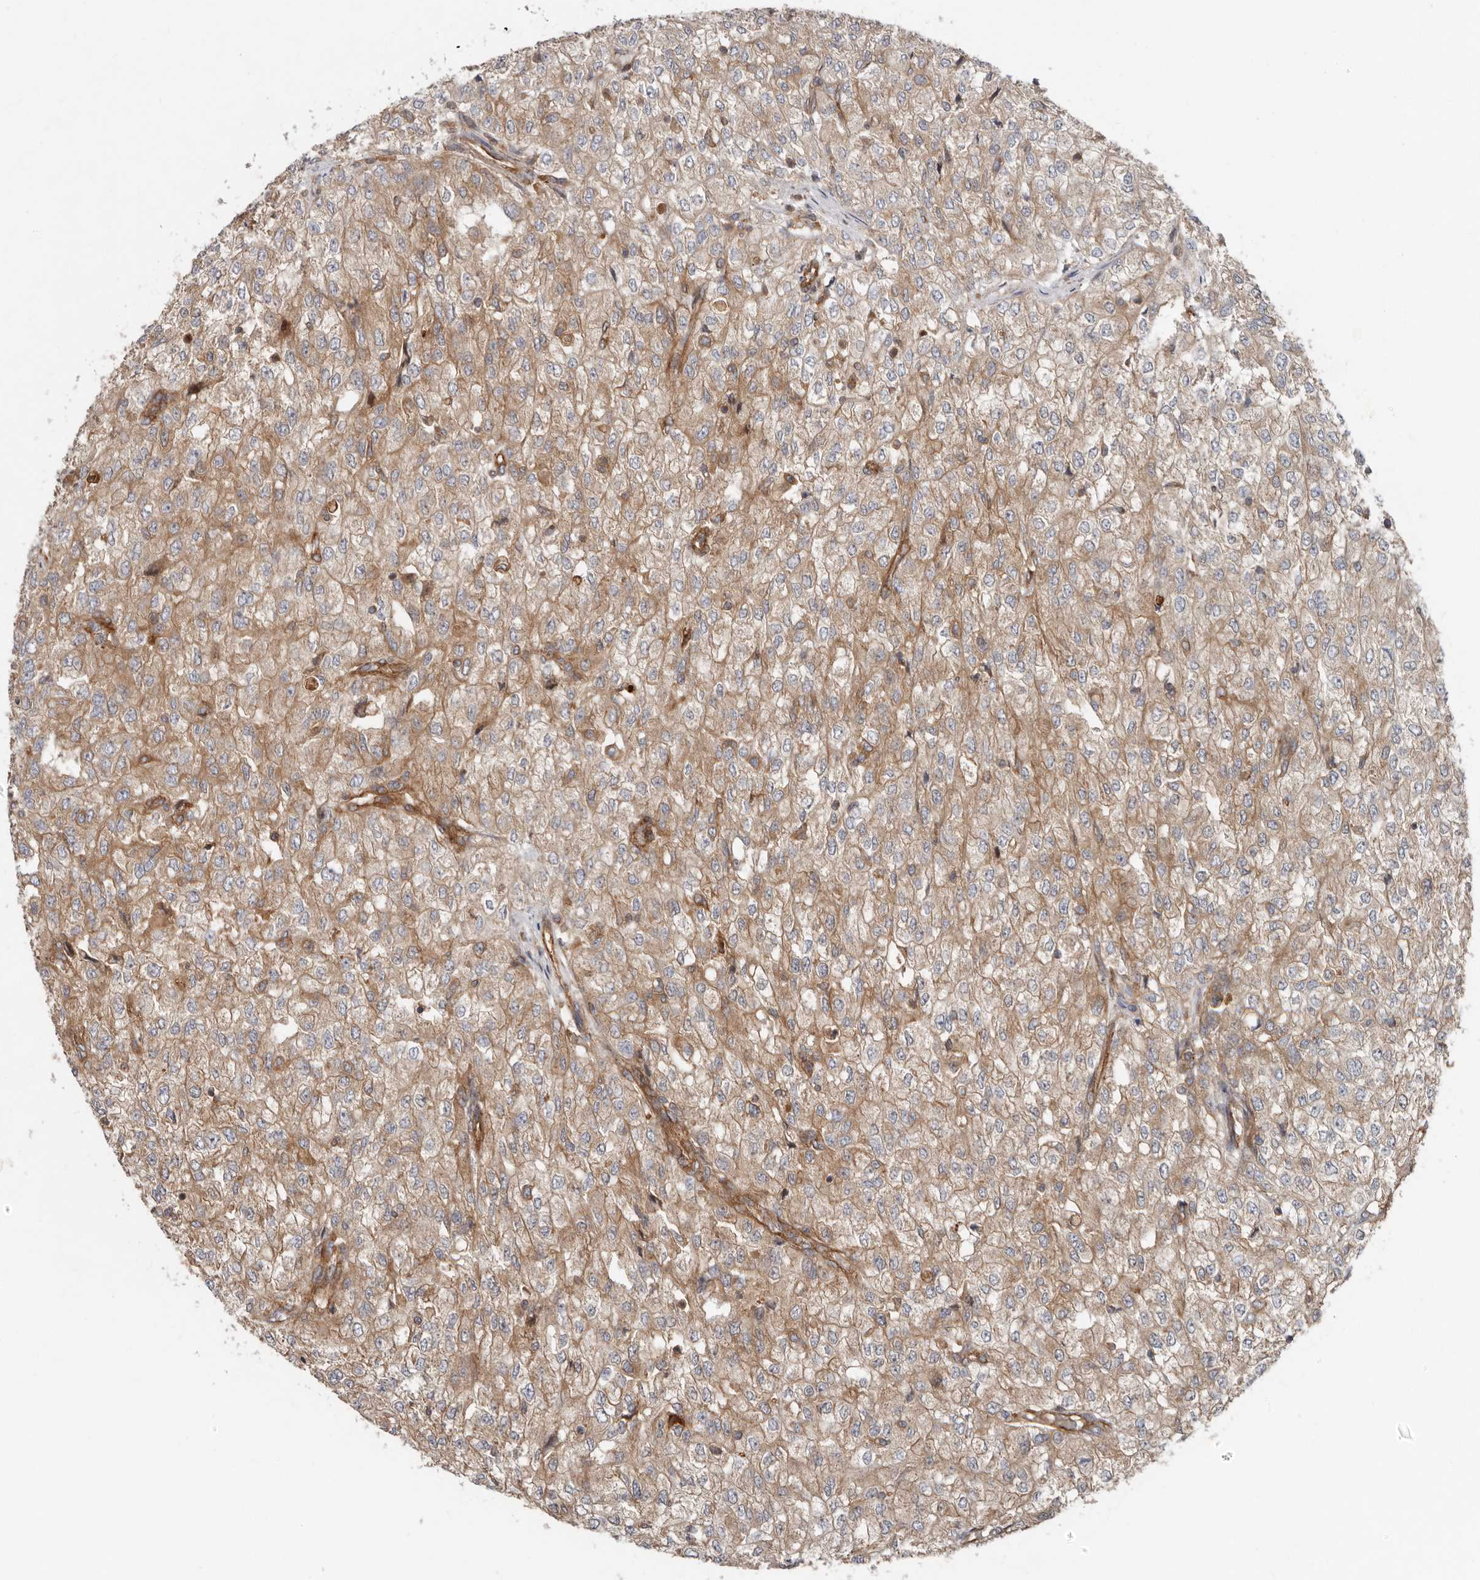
{"staining": {"intensity": "moderate", "quantity": ">75%", "location": "cytoplasmic/membranous"}, "tissue": "renal cancer", "cell_type": "Tumor cells", "image_type": "cancer", "snomed": [{"axis": "morphology", "description": "Adenocarcinoma, NOS"}, {"axis": "topography", "description": "Kidney"}], "caption": "A medium amount of moderate cytoplasmic/membranous staining is seen in about >75% of tumor cells in renal cancer (adenocarcinoma) tissue. (IHC, brightfield microscopy, high magnification).", "gene": "TMC7", "patient": {"sex": "female", "age": 54}}